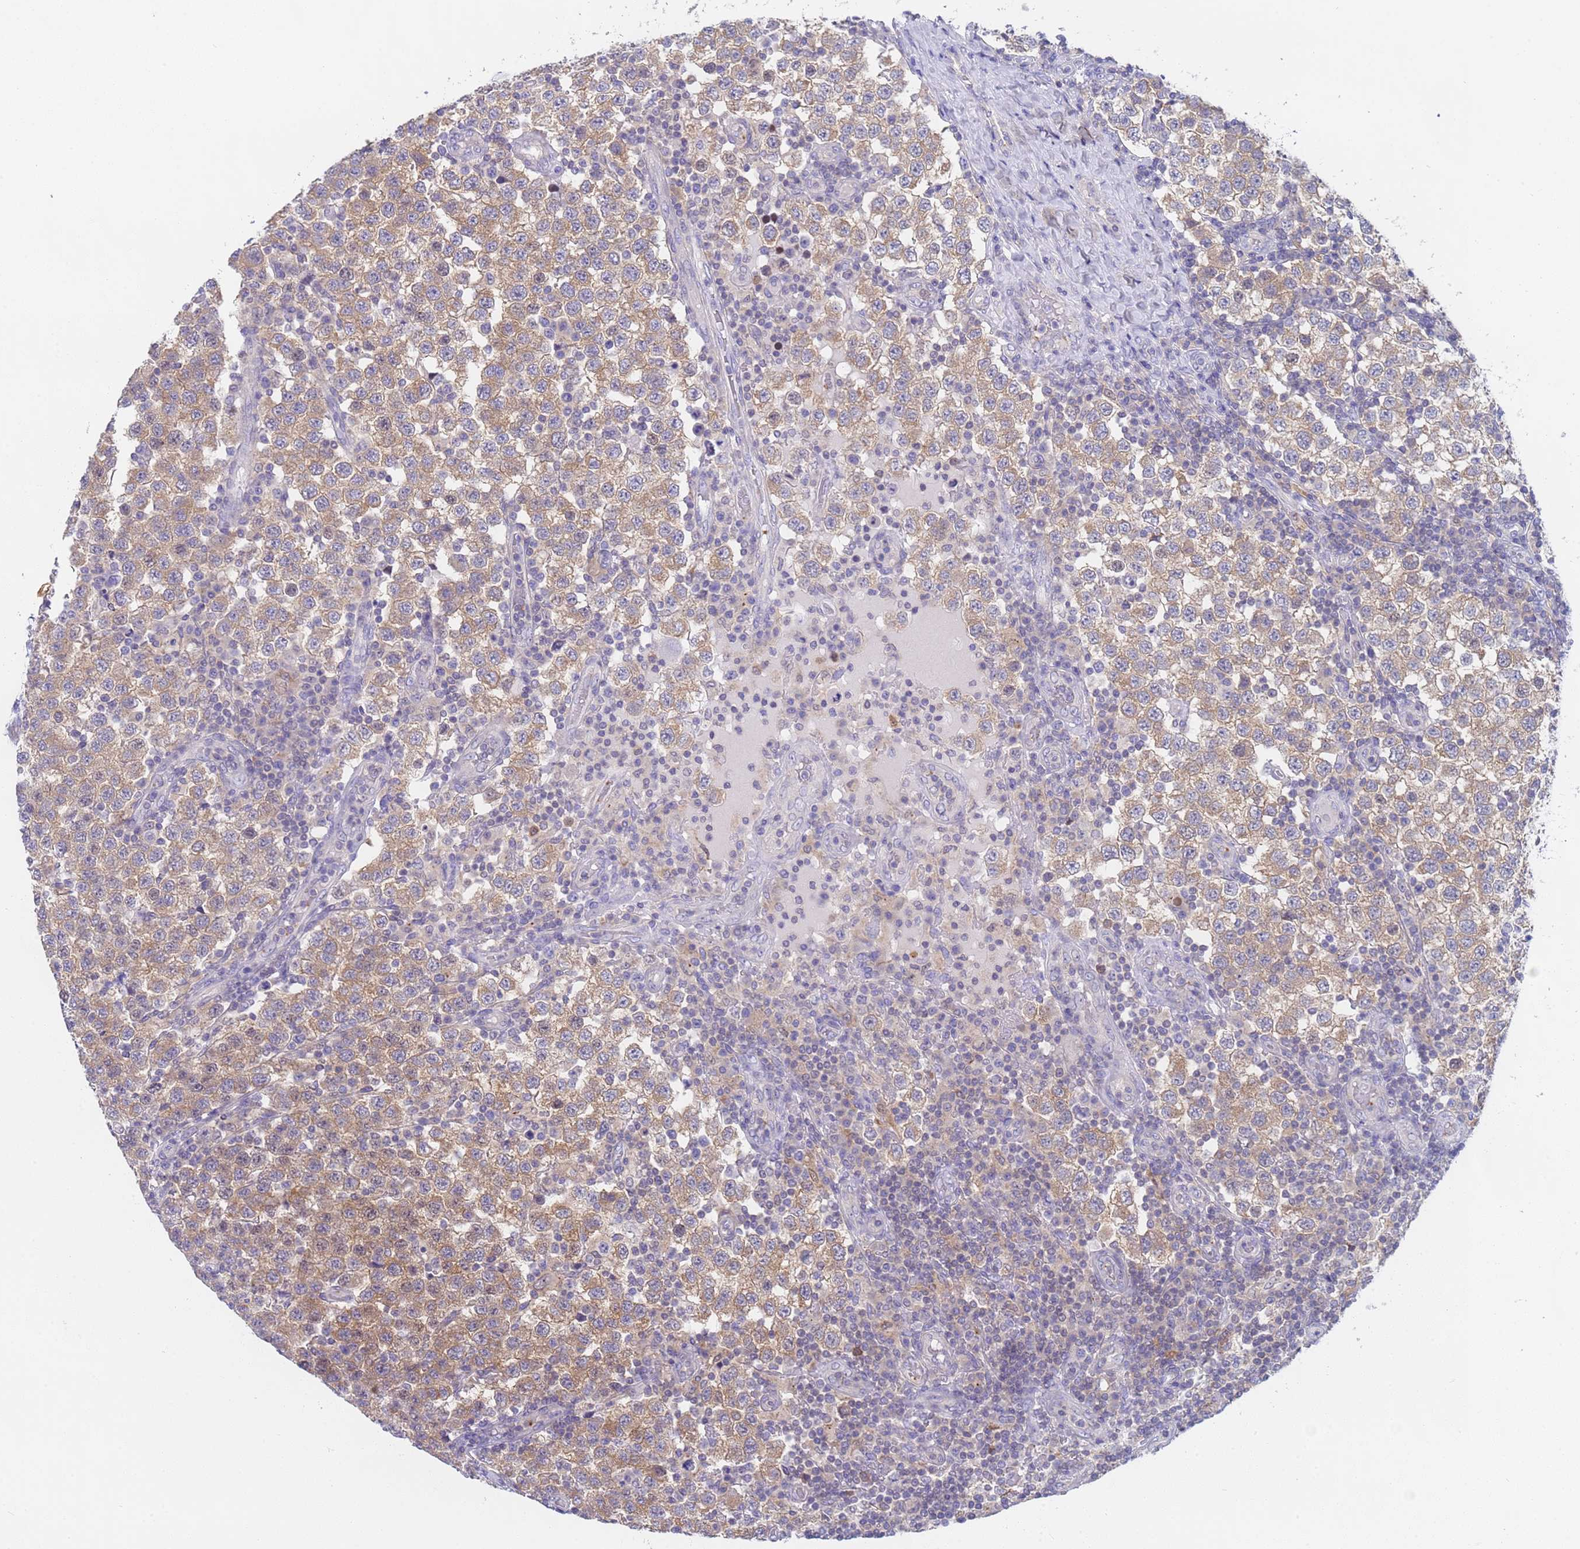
{"staining": {"intensity": "moderate", "quantity": ">75%", "location": "cytoplasmic/membranous"}, "tissue": "testis cancer", "cell_type": "Tumor cells", "image_type": "cancer", "snomed": [{"axis": "morphology", "description": "Seminoma, NOS"}, {"axis": "topography", "description": "Testis"}], "caption": "Protein analysis of testis cancer tissue reveals moderate cytoplasmic/membranous expression in about >75% of tumor cells.", "gene": "CAPN7", "patient": {"sex": "male", "age": 34}}